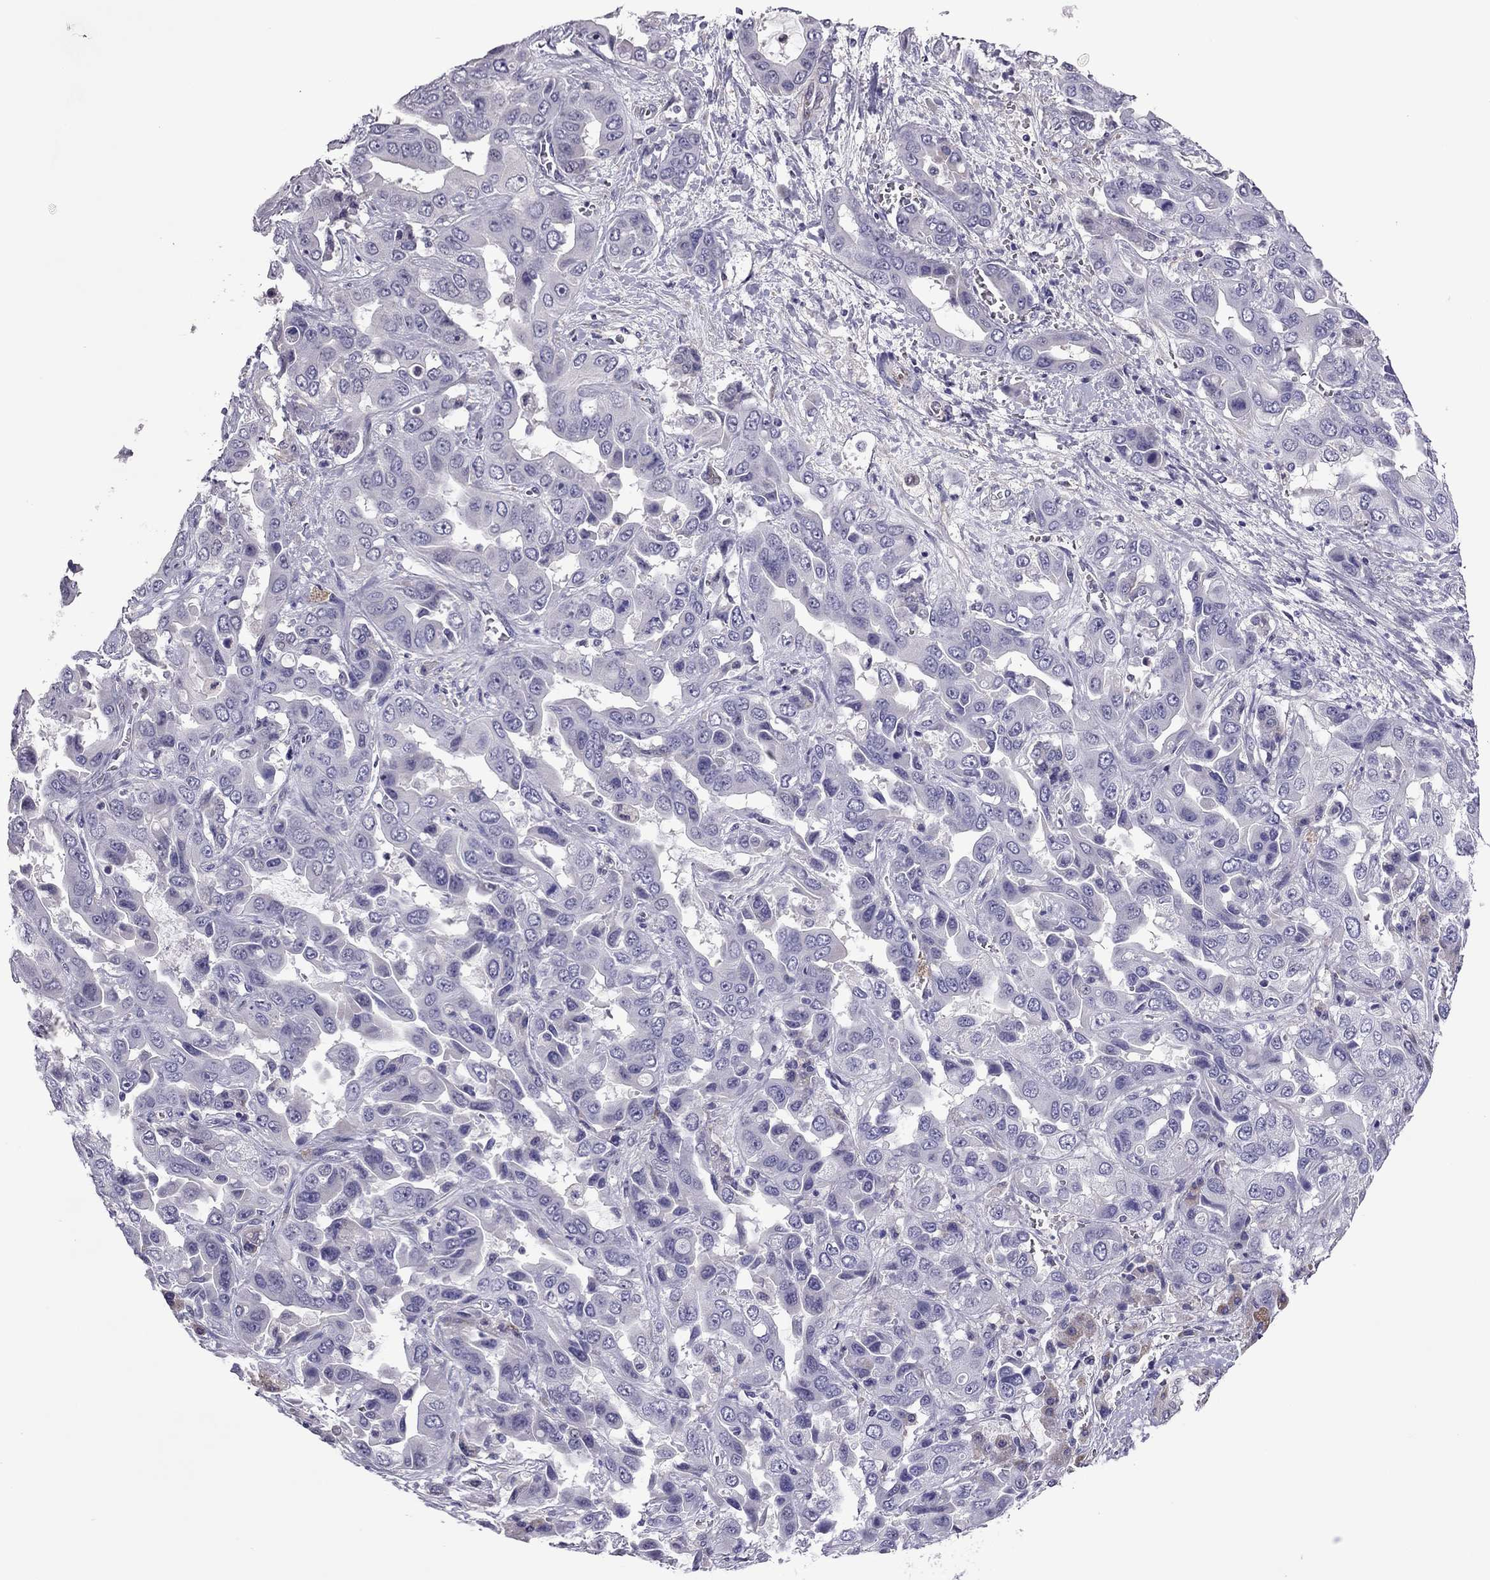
{"staining": {"intensity": "negative", "quantity": "none", "location": "none"}, "tissue": "liver cancer", "cell_type": "Tumor cells", "image_type": "cancer", "snomed": [{"axis": "morphology", "description": "Cholangiocarcinoma"}, {"axis": "topography", "description": "Liver"}], "caption": "Immunohistochemical staining of human liver cancer displays no significant positivity in tumor cells. (DAB immunohistochemistry visualized using brightfield microscopy, high magnification).", "gene": "SLC16A8", "patient": {"sex": "female", "age": 52}}